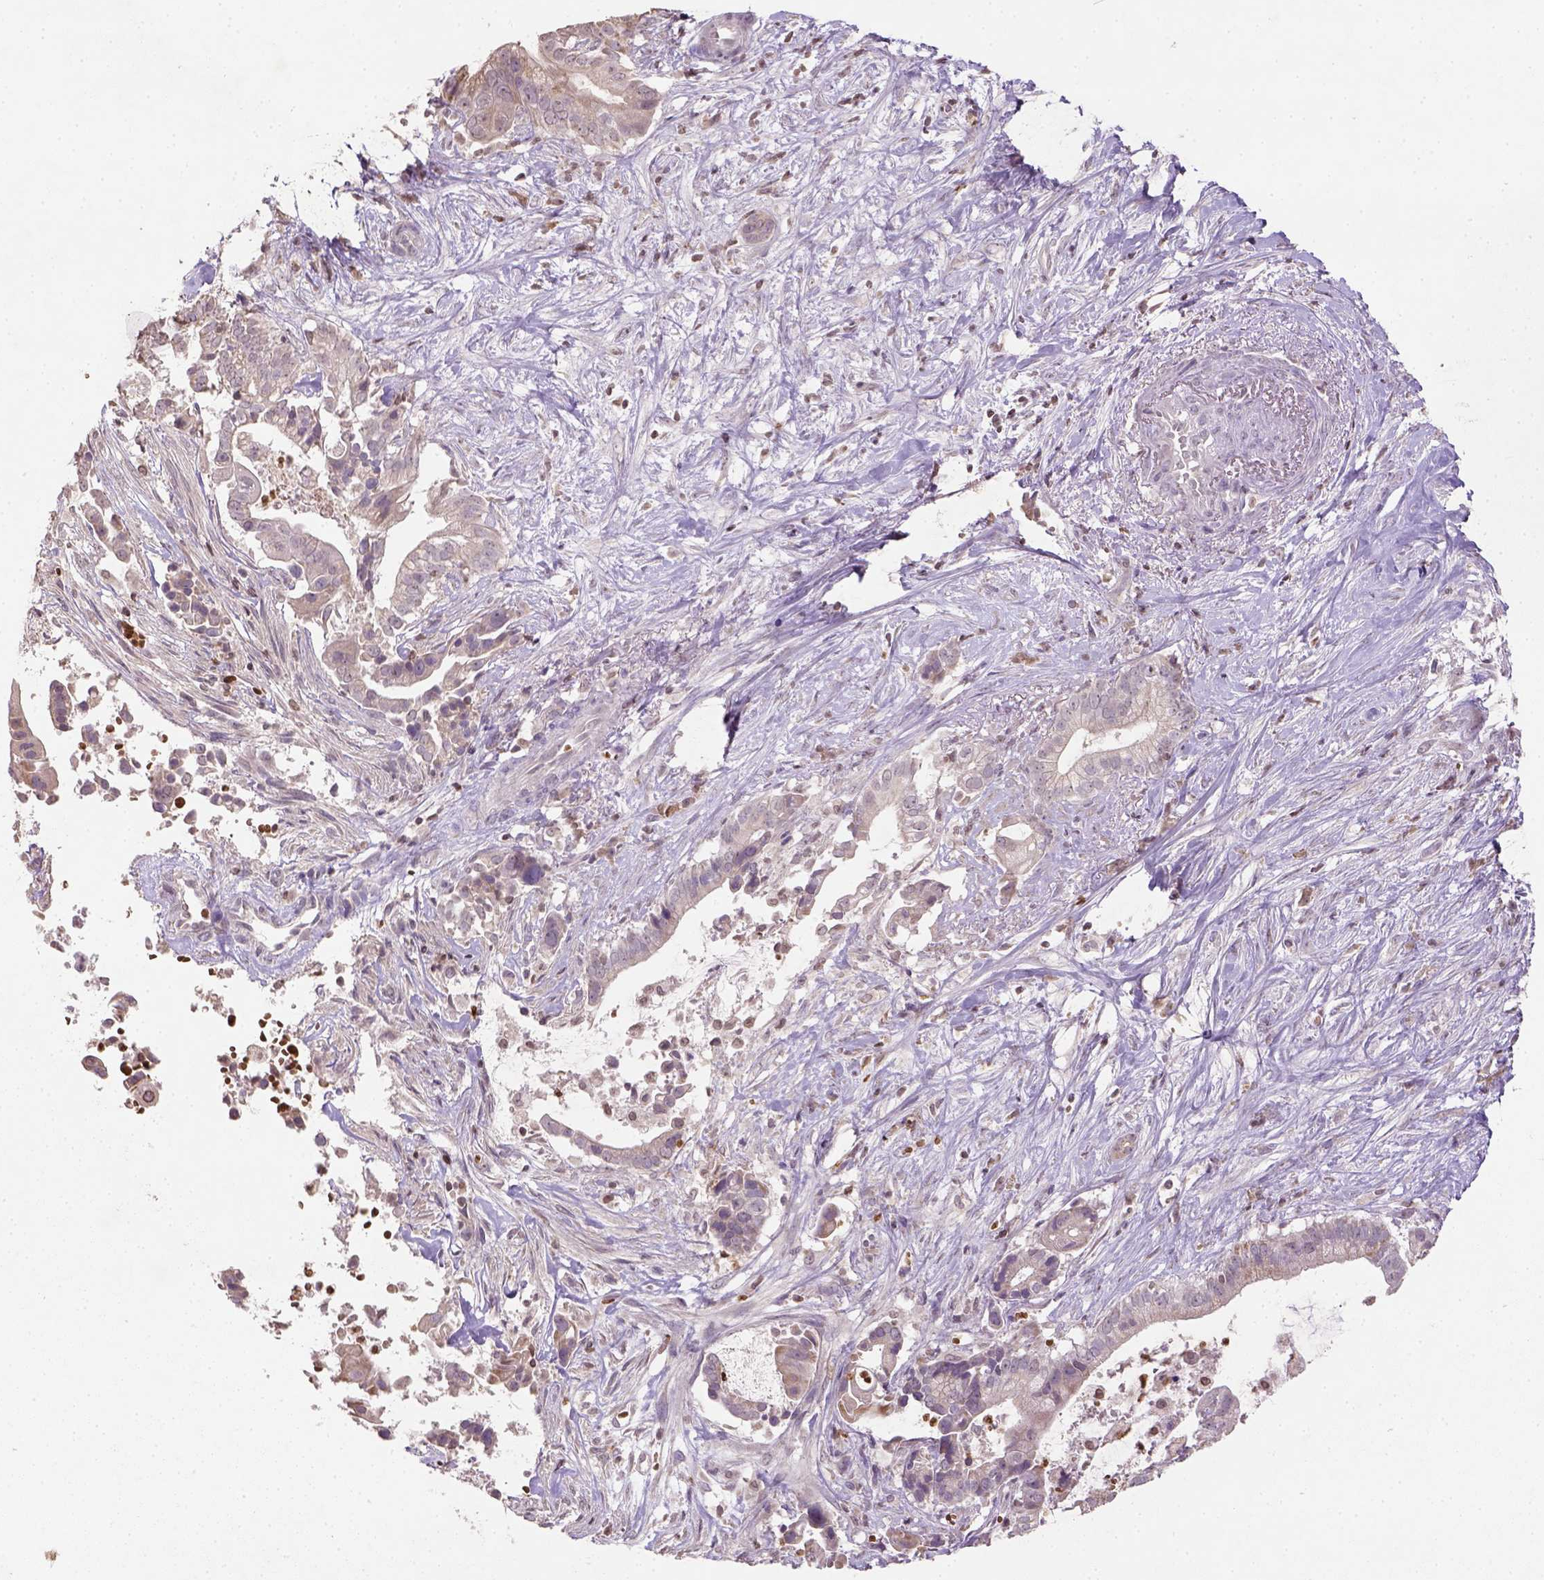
{"staining": {"intensity": "weak", "quantity": "<25%", "location": "cytoplasmic/membranous"}, "tissue": "pancreatic cancer", "cell_type": "Tumor cells", "image_type": "cancer", "snomed": [{"axis": "morphology", "description": "Adenocarcinoma, NOS"}, {"axis": "topography", "description": "Pancreas"}], "caption": "Tumor cells show no significant staining in pancreatic adenocarcinoma. The staining was performed using DAB (3,3'-diaminobenzidine) to visualize the protein expression in brown, while the nuclei were stained in blue with hematoxylin (Magnification: 20x).", "gene": "NUDT3", "patient": {"sex": "male", "age": 61}}